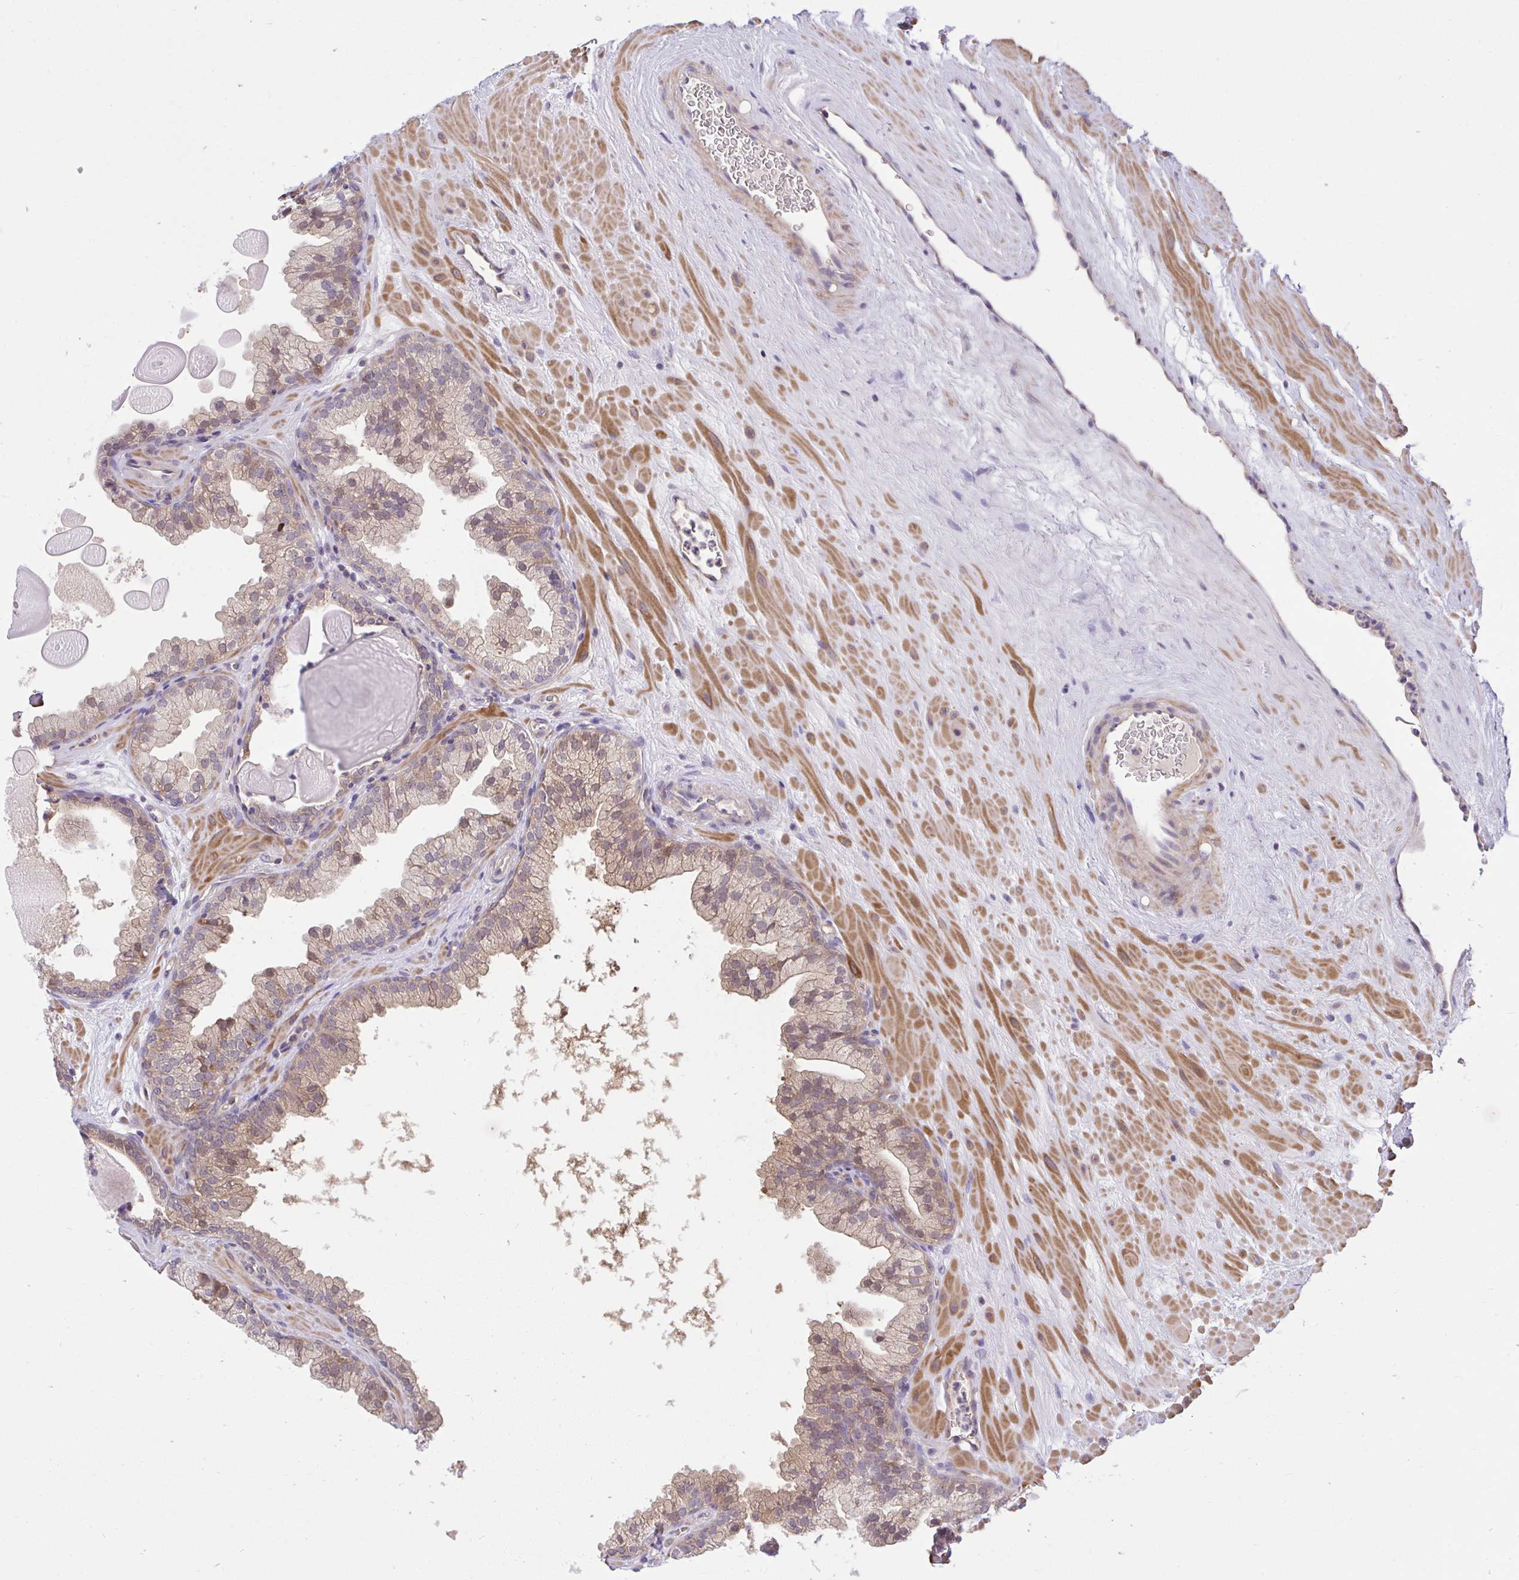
{"staining": {"intensity": "moderate", "quantity": "25%-75%", "location": "cytoplasmic/membranous,nuclear"}, "tissue": "prostate", "cell_type": "Glandular cells", "image_type": "normal", "snomed": [{"axis": "morphology", "description": "Normal tissue, NOS"}, {"axis": "topography", "description": "Prostate"}, {"axis": "topography", "description": "Peripheral nerve tissue"}], "caption": "High-power microscopy captured an immunohistochemistry (IHC) image of unremarkable prostate, revealing moderate cytoplasmic/membranous,nuclear expression in approximately 25%-75% of glandular cells. Nuclei are stained in blue.", "gene": "C19orf54", "patient": {"sex": "male", "age": 61}}